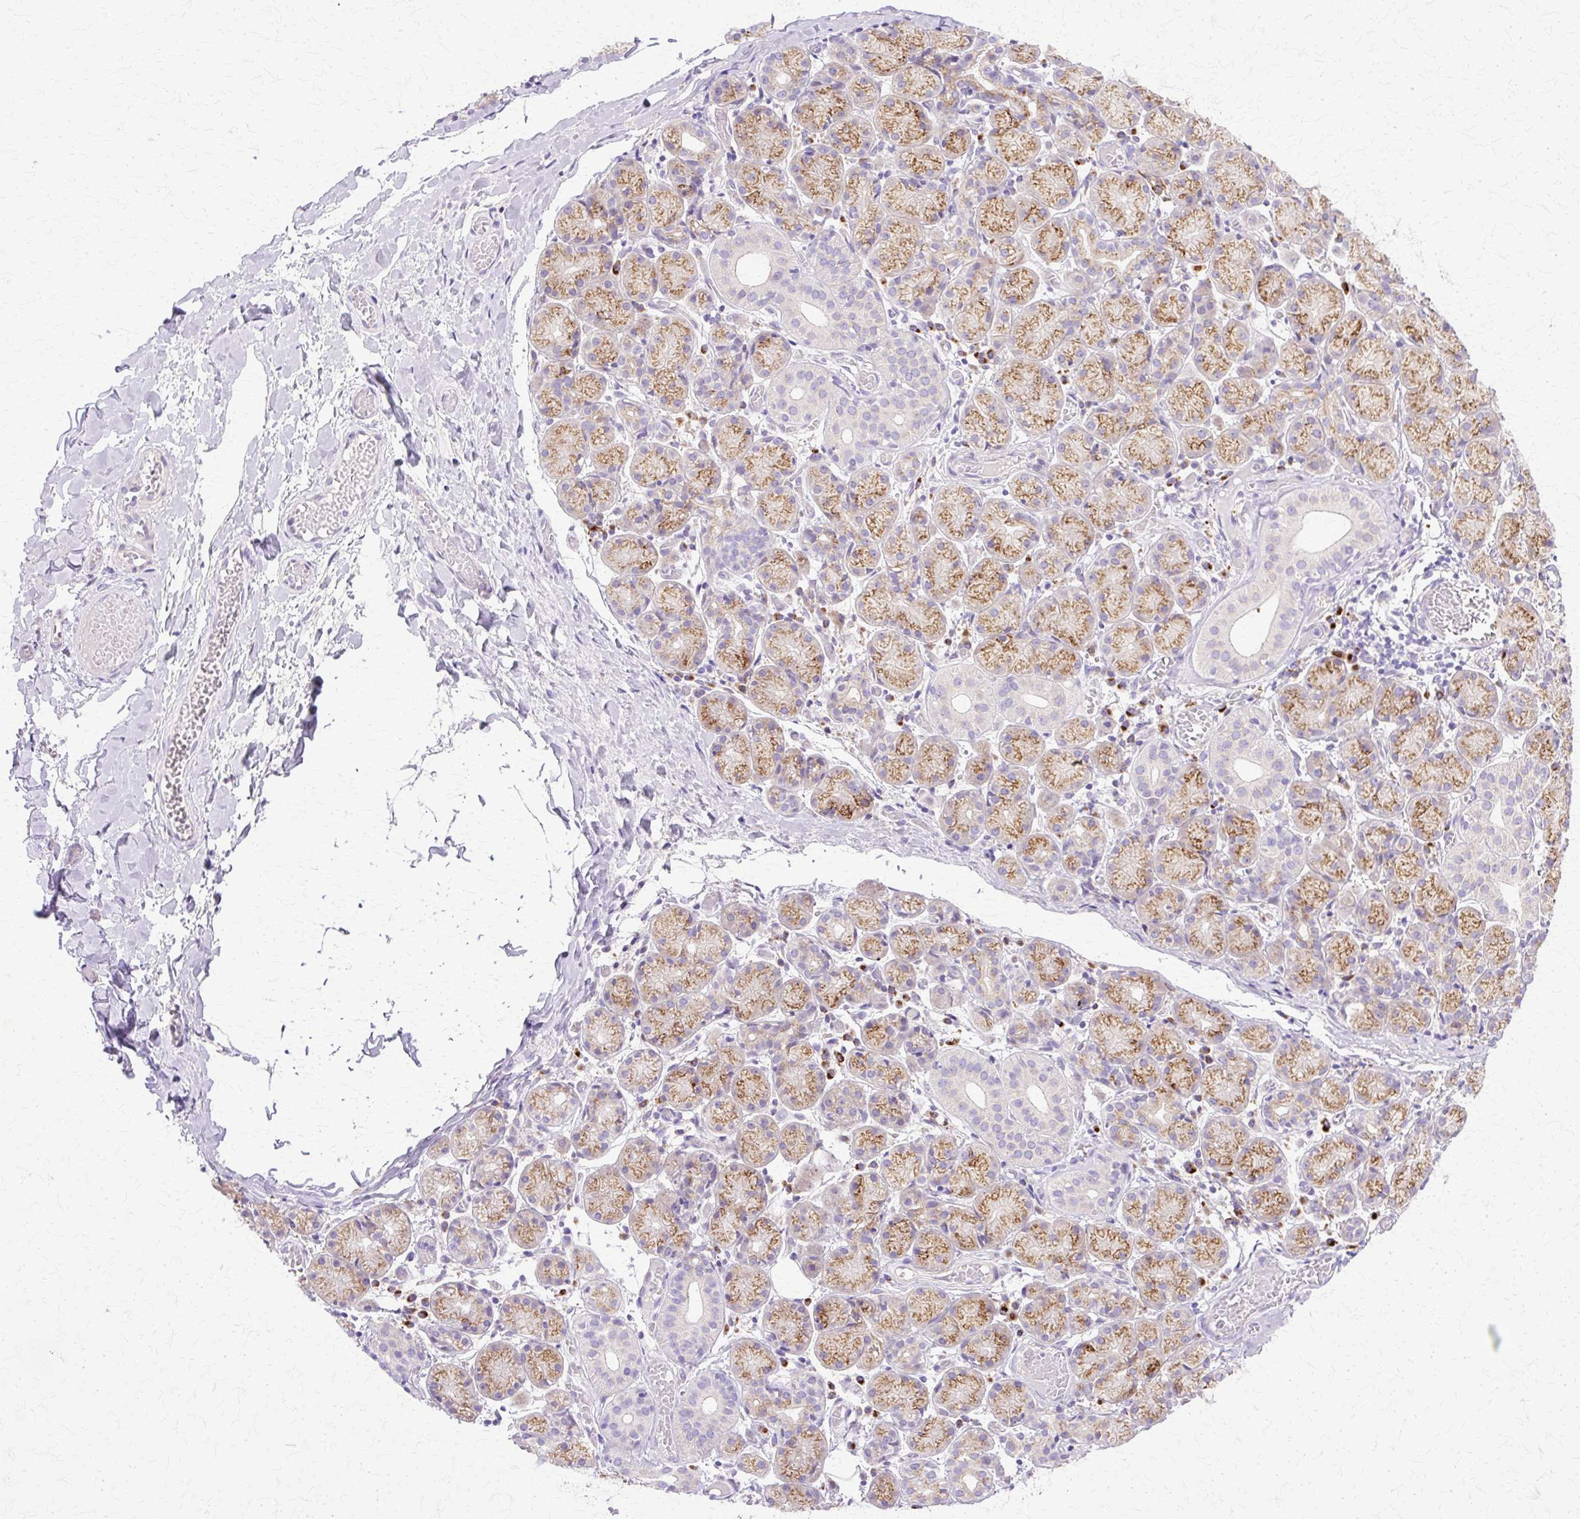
{"staining": {"intensity": "moderate", "quantity": ">75%", "location": "cytoplasmic/membranous"}, "tissue": "salivary gland", "cell_type": "Glandular cells", "image_type": "normal", "snomed": [{"axis": "morphology", "description": "Normal tissue, NOS"}, {"axis": "topography", "description": "Salivary gland"}], "caption": "Moderate cytoplasmic/membranous protein expression is present in about >75% of glandular cells in salivary gland. The staining is performed using DAB (3,3'-diaminobenzidine) brown chromogen to label protein expression. The nuclei are counter-stained blue using hematoxylin.", "gene": "TBC1D3B", "patient": {"sex": "female", "age": 24}}